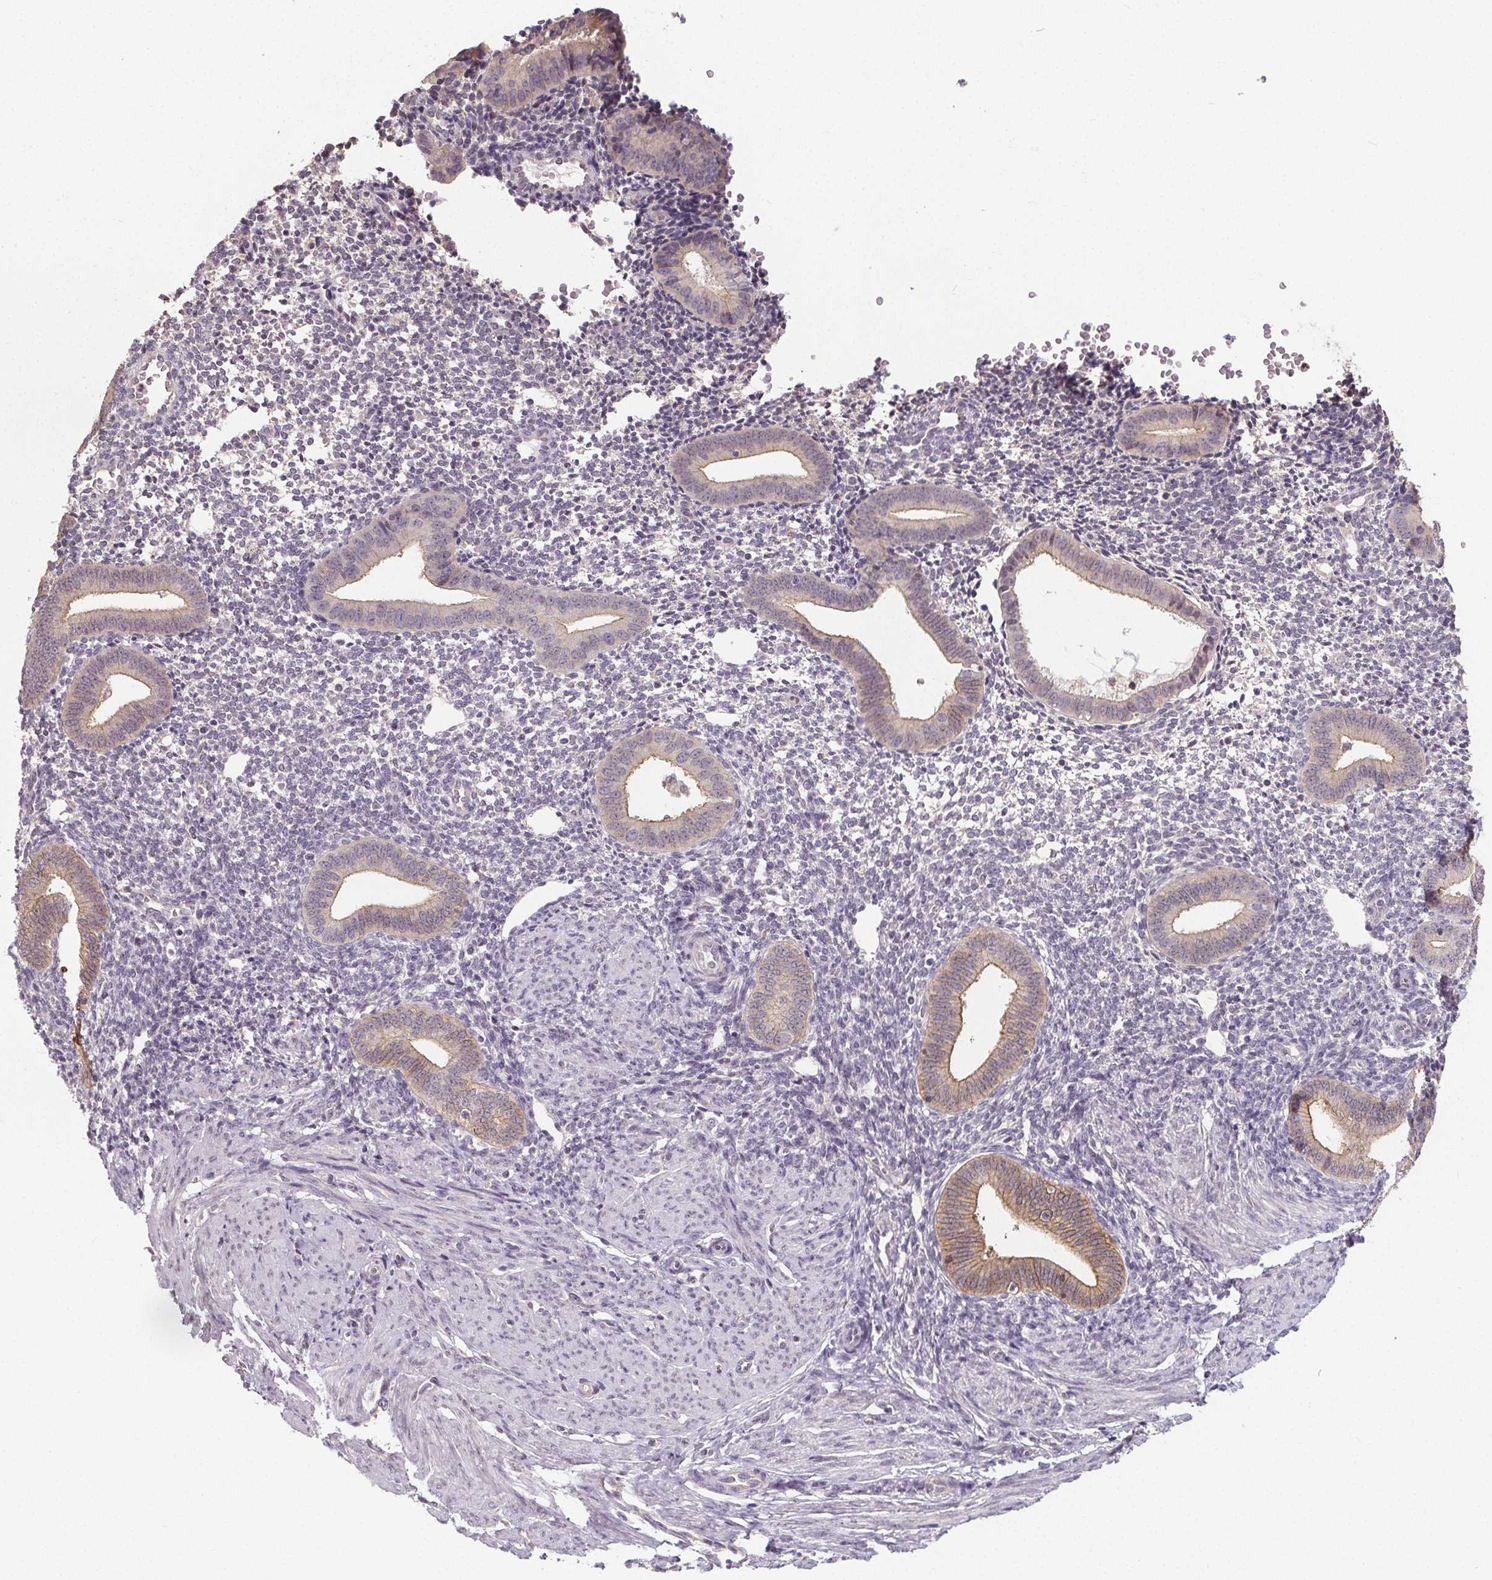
{"staining": {"intensity": "negative", "quantity": "none", "location": "none"}, "tissue": "endometrium", "cell_type": "Cells in endometrial stroma", "image_type": "normal", "snomed": [{"axis": "morphology", "description": "Normal tissue, NOS"}, {"axis": "topography", "description": "Endometrium"}], "caption": "This photomicrograph is of normal endometrium stained with immunohistochemistry to label a protein in brown with the nuclei are counter-stained blue. There is no staining in cells in endometrial stroma.", "gene": "SLC26A2", "patient": {"sex": "female", "age": 40}}